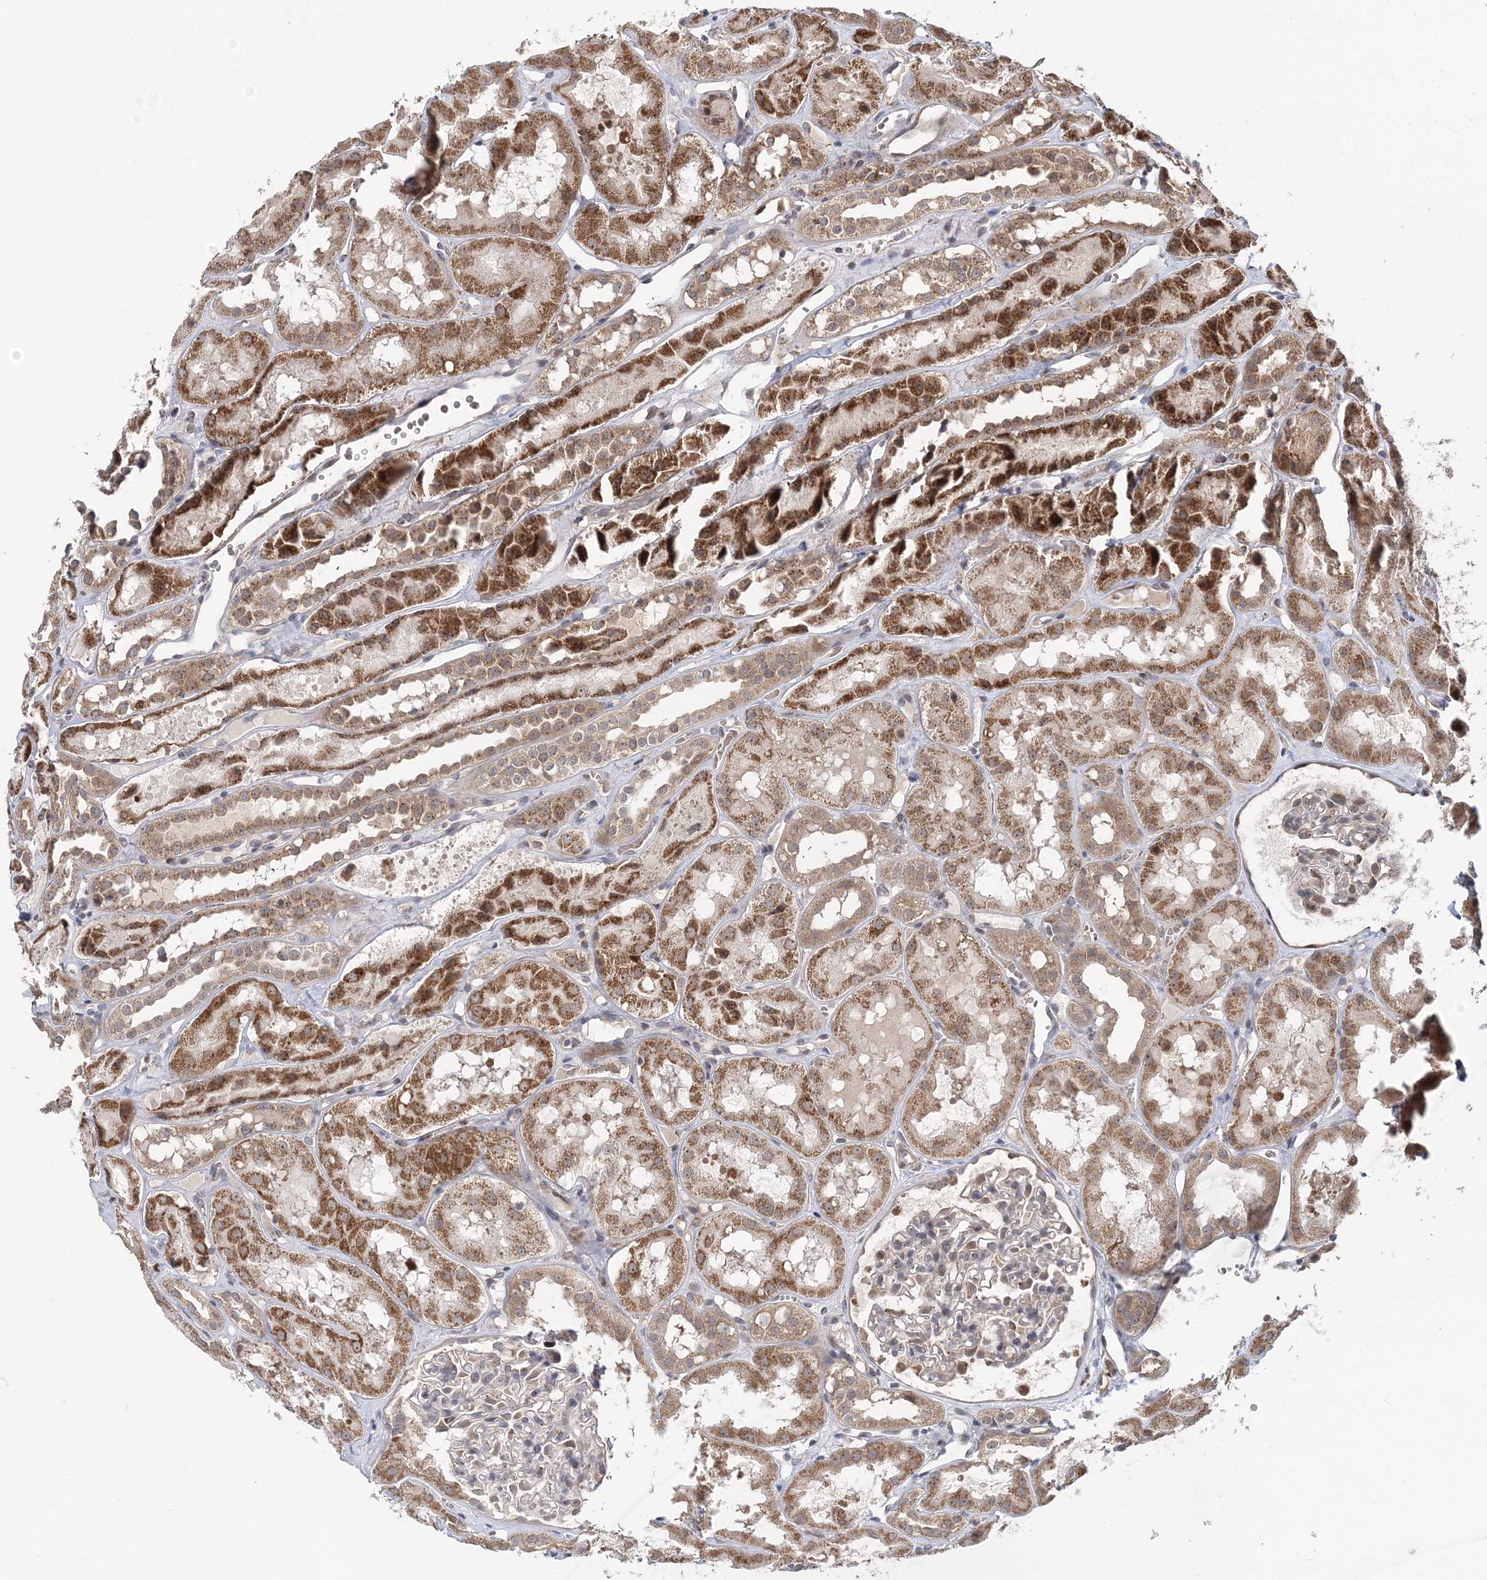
{"staining": {"intensity": "weak", "quantity": "<25%", "location": "nuclear"}, "tissue": "kidney", "cell_type": "Cells in glomeruli", "image_type": "normal", "snomed": [{"axis": "morphology", "description": "Normal tissue, NOS"}, {"axis": "topography", "description": "Kidney"}], "caption": "Immunohistochemistry photomicrograph of benign kidney: human kidney stained with DAB (3,3'-diaminobenzidine) shows no significant protein positivity in cells in glomeruli.", "gene": "KIF4A", "patient": {"sex": "male", "age": 16}}